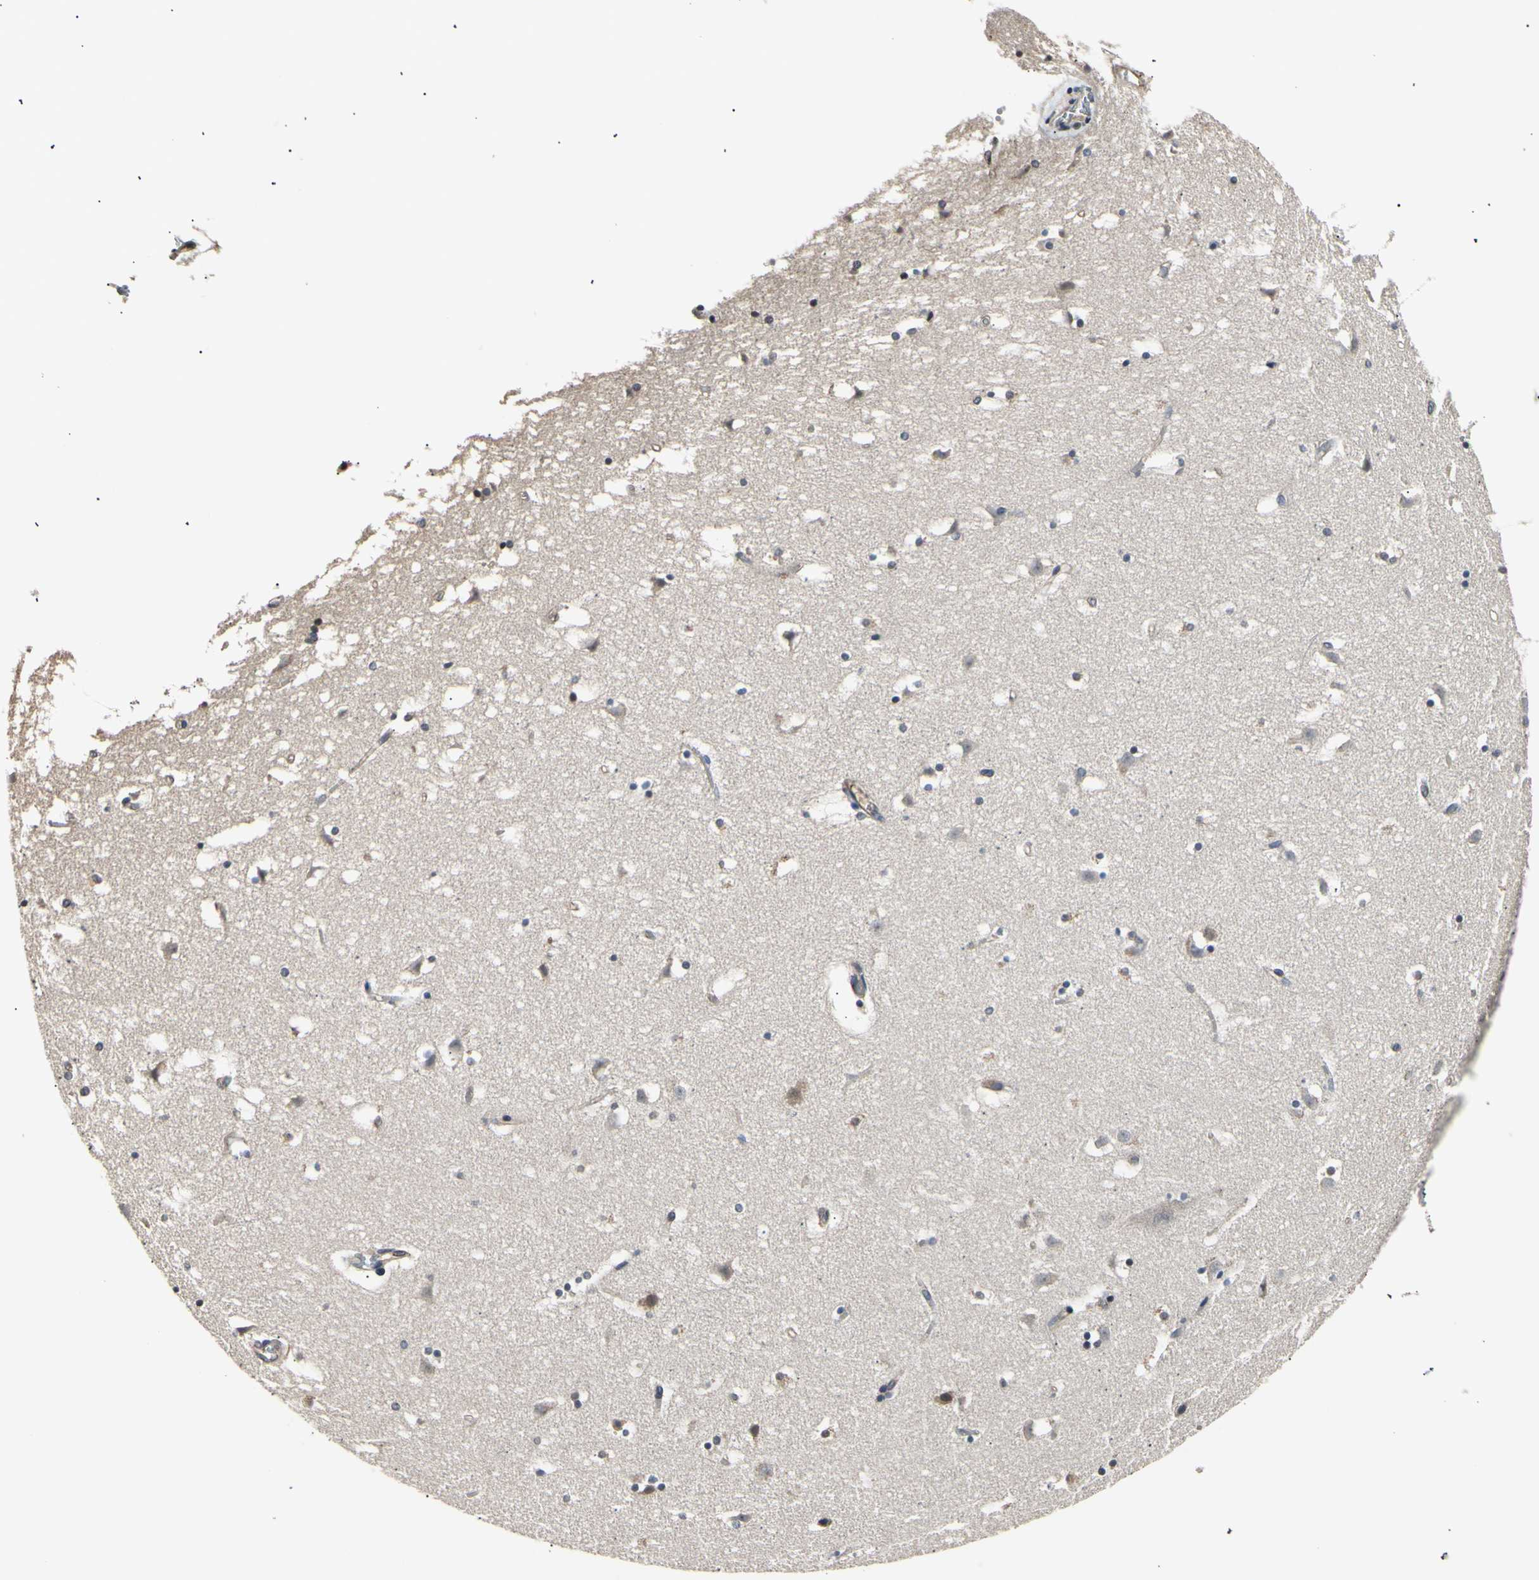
{"staining": {"intensity": "negative", "quantity": "none", "location": "none"}, "tissue": "caudate", "cell_type": "Glial cells", "image_type": "normal", "snomed": [{"axis": "morphology", "description": "Normal tissue, NOS"}, {"axis": "topography", "description": "Lateral ventricle wall"}], "caption": "The micrograph reveals no significant positivity in glial cells of caudate. (DAB IHC visualized using brightfield microscopy, high magnification).", "gene": "AK1", "patient": {"sex": "male", "age": 45}}